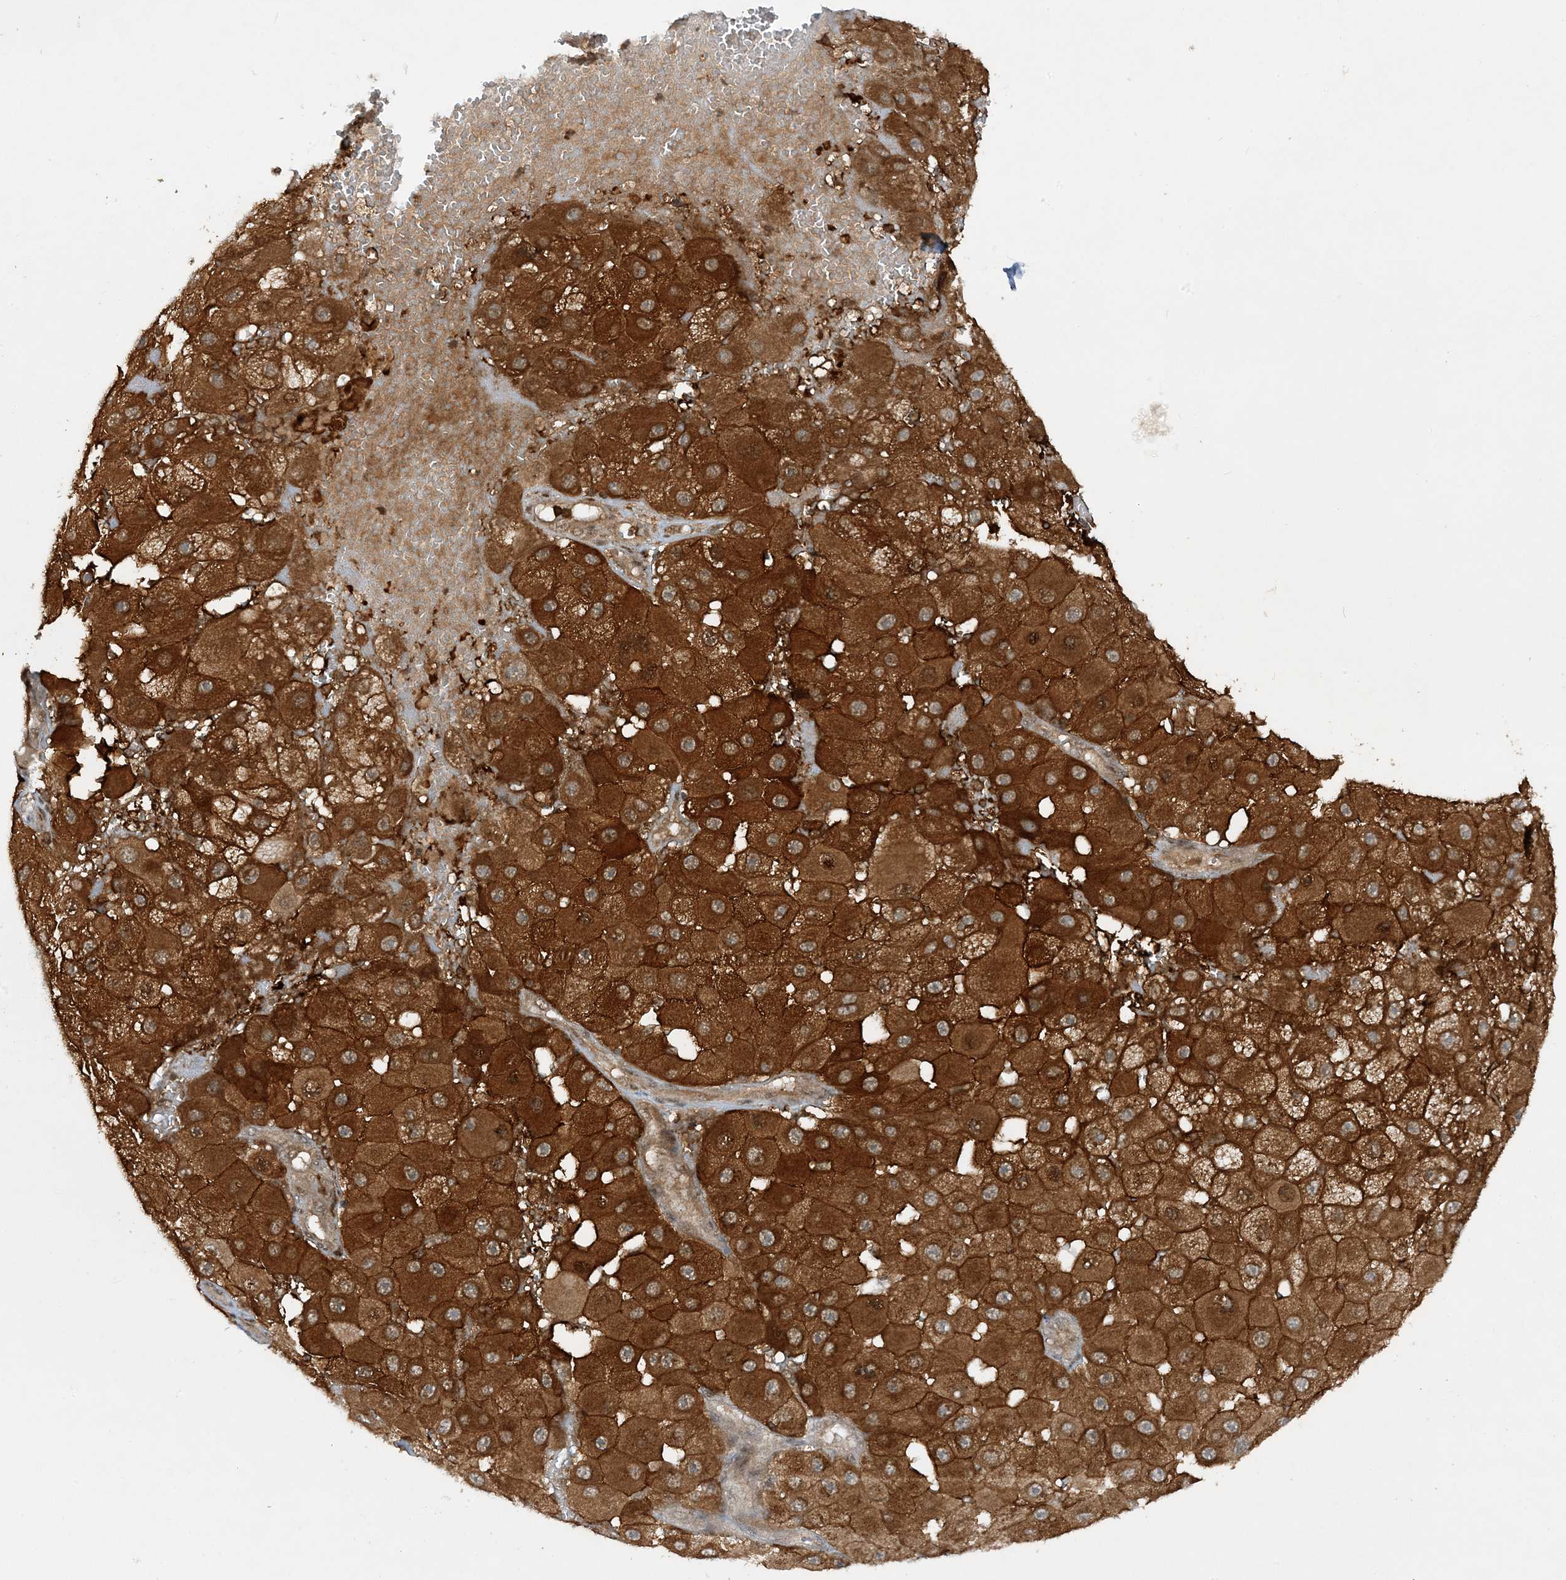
{"staining": {"intensity": "strong", "quantity": ">75%", "location": "cytoplasmic/membranous"}, "tissue": "melanoma", "cell_type": "Tumor cells", "image_type": "cancer", "snomed": [{"axis": "morphology", "description": "Malignant melanoma, NOS"}, {"axis": "topography", "description": "Skin"}], "caption": "Immunohistochemical staining of human malignant melanoma demonstrates strong cytoplasmic/membranous protein positivity in approximately >75% of tumor cells.", "gene": "CERT1", "patient": {"sex": "female", "age": 81}}